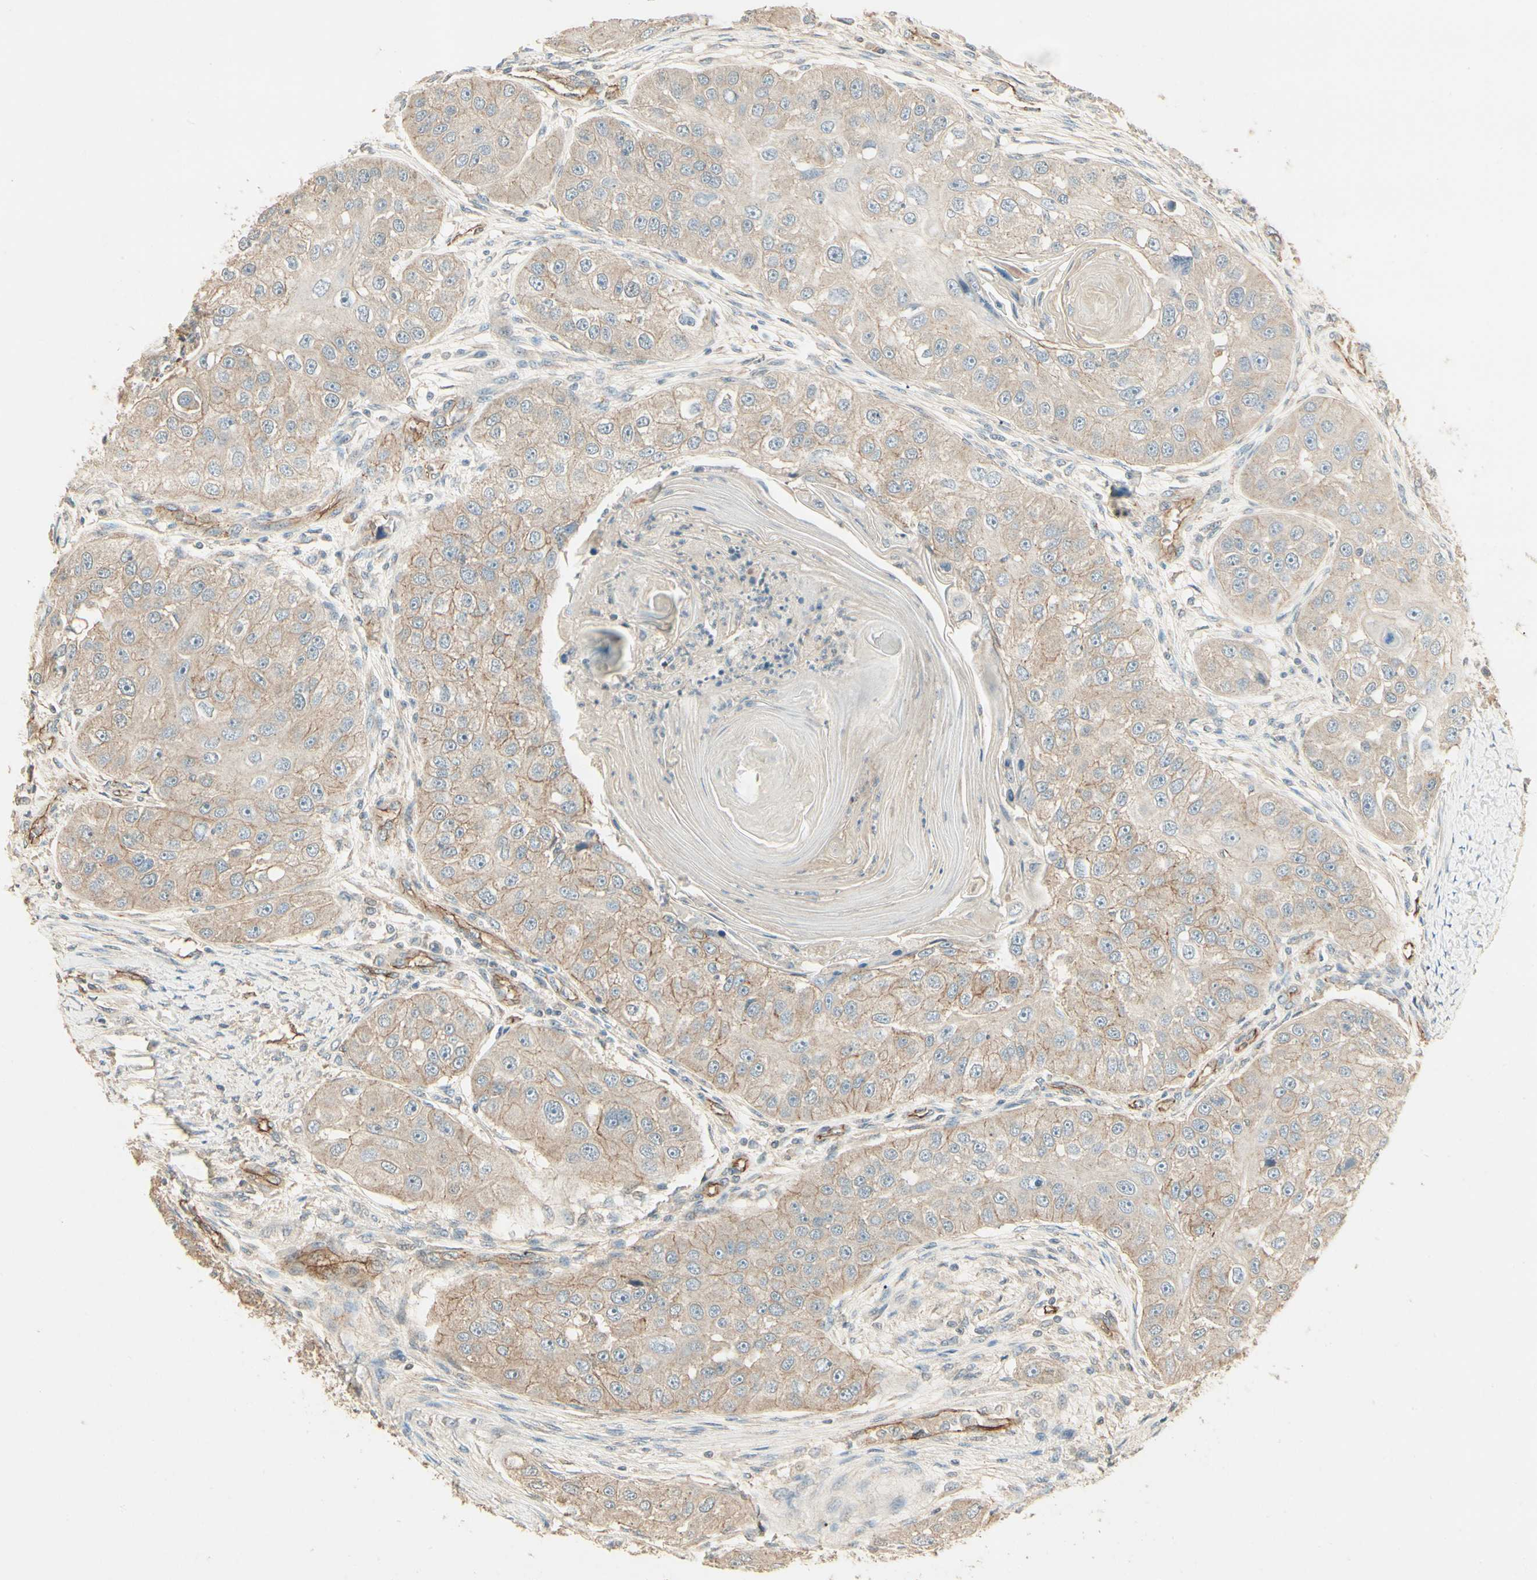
{"staining": {"intensity": "weak", "quantity": "25%-75%", "location": "cytoplasmic/membranous"}, "tissue": "head and neck cancer", "cell_type": "Tumor cells", "image_type": "cancer", "snomed": [{"axis": "morphology", "description": "Normal tissue, NOS"}, {"axis": "morphology", "description": "Squamous cell carcinoma, NOS"}, {"axis": "topography", "description": "Skeletal muscle"}, {"axis": "topography", "description": "Head-Neck"}], "caption": "Immunohistochemical staining of human head and neck cancer (squamous cell carcinoma) shows low levels of weak cytoplasmic/membranous protein positivity in approximately 25%-75% of tumor cells. The staining was performed using DAB, with brown indicating positive protein expression. Nuclei are stained blue with hematoxylin.", "gene": "RNF180", "patient": {"sex": "male", "age": 51}}